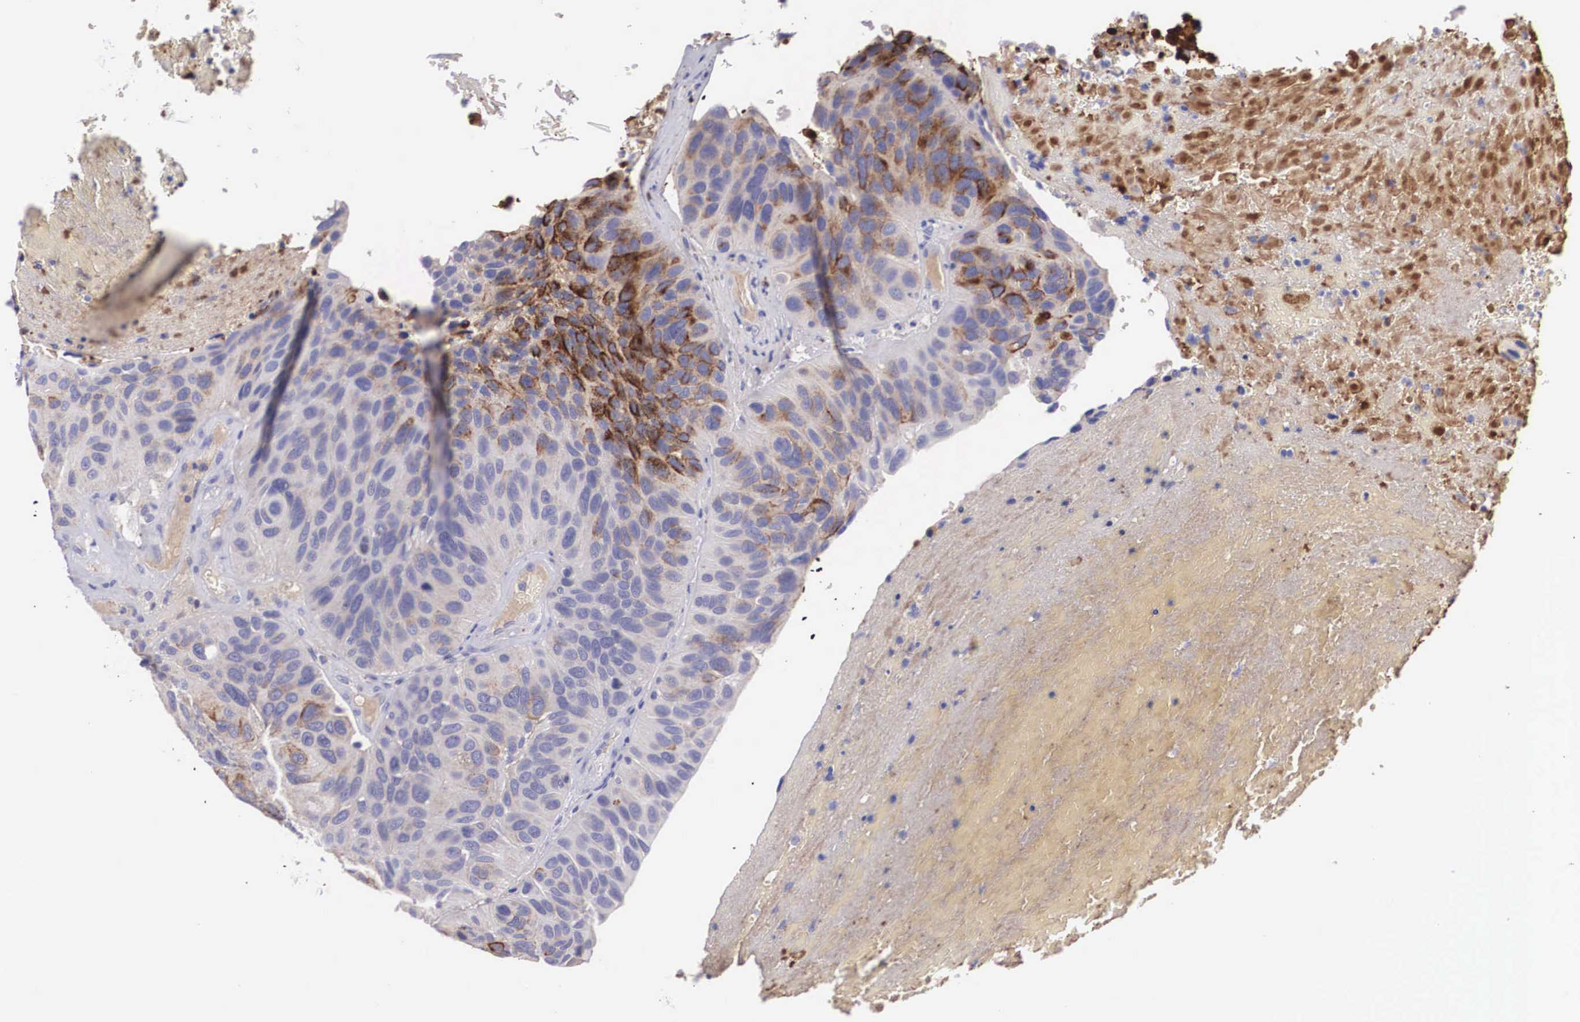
{"staining": {"intensity": "moderate", "quantity": "<25%", "location": "cytoplasmic/membranous"}, "tissue": "urothelial cancer", "cell_type": "Tumor cells", "image_type": "cancer", "snomed": [{"axis": "morphology", "description": "Urothelial carcinoma, High grade"}, {"axis": "topography", "description": "Urinary bladder"}], "caption": "Approximately <25% of tumor cells in human high-grade urothelial carcinoma show moderate cytoplasmic/membranous protein staining as visualized by brown immunohistochemical staining.", "gene": "CLU", "patient": {"sex": "male", "age": 66}}